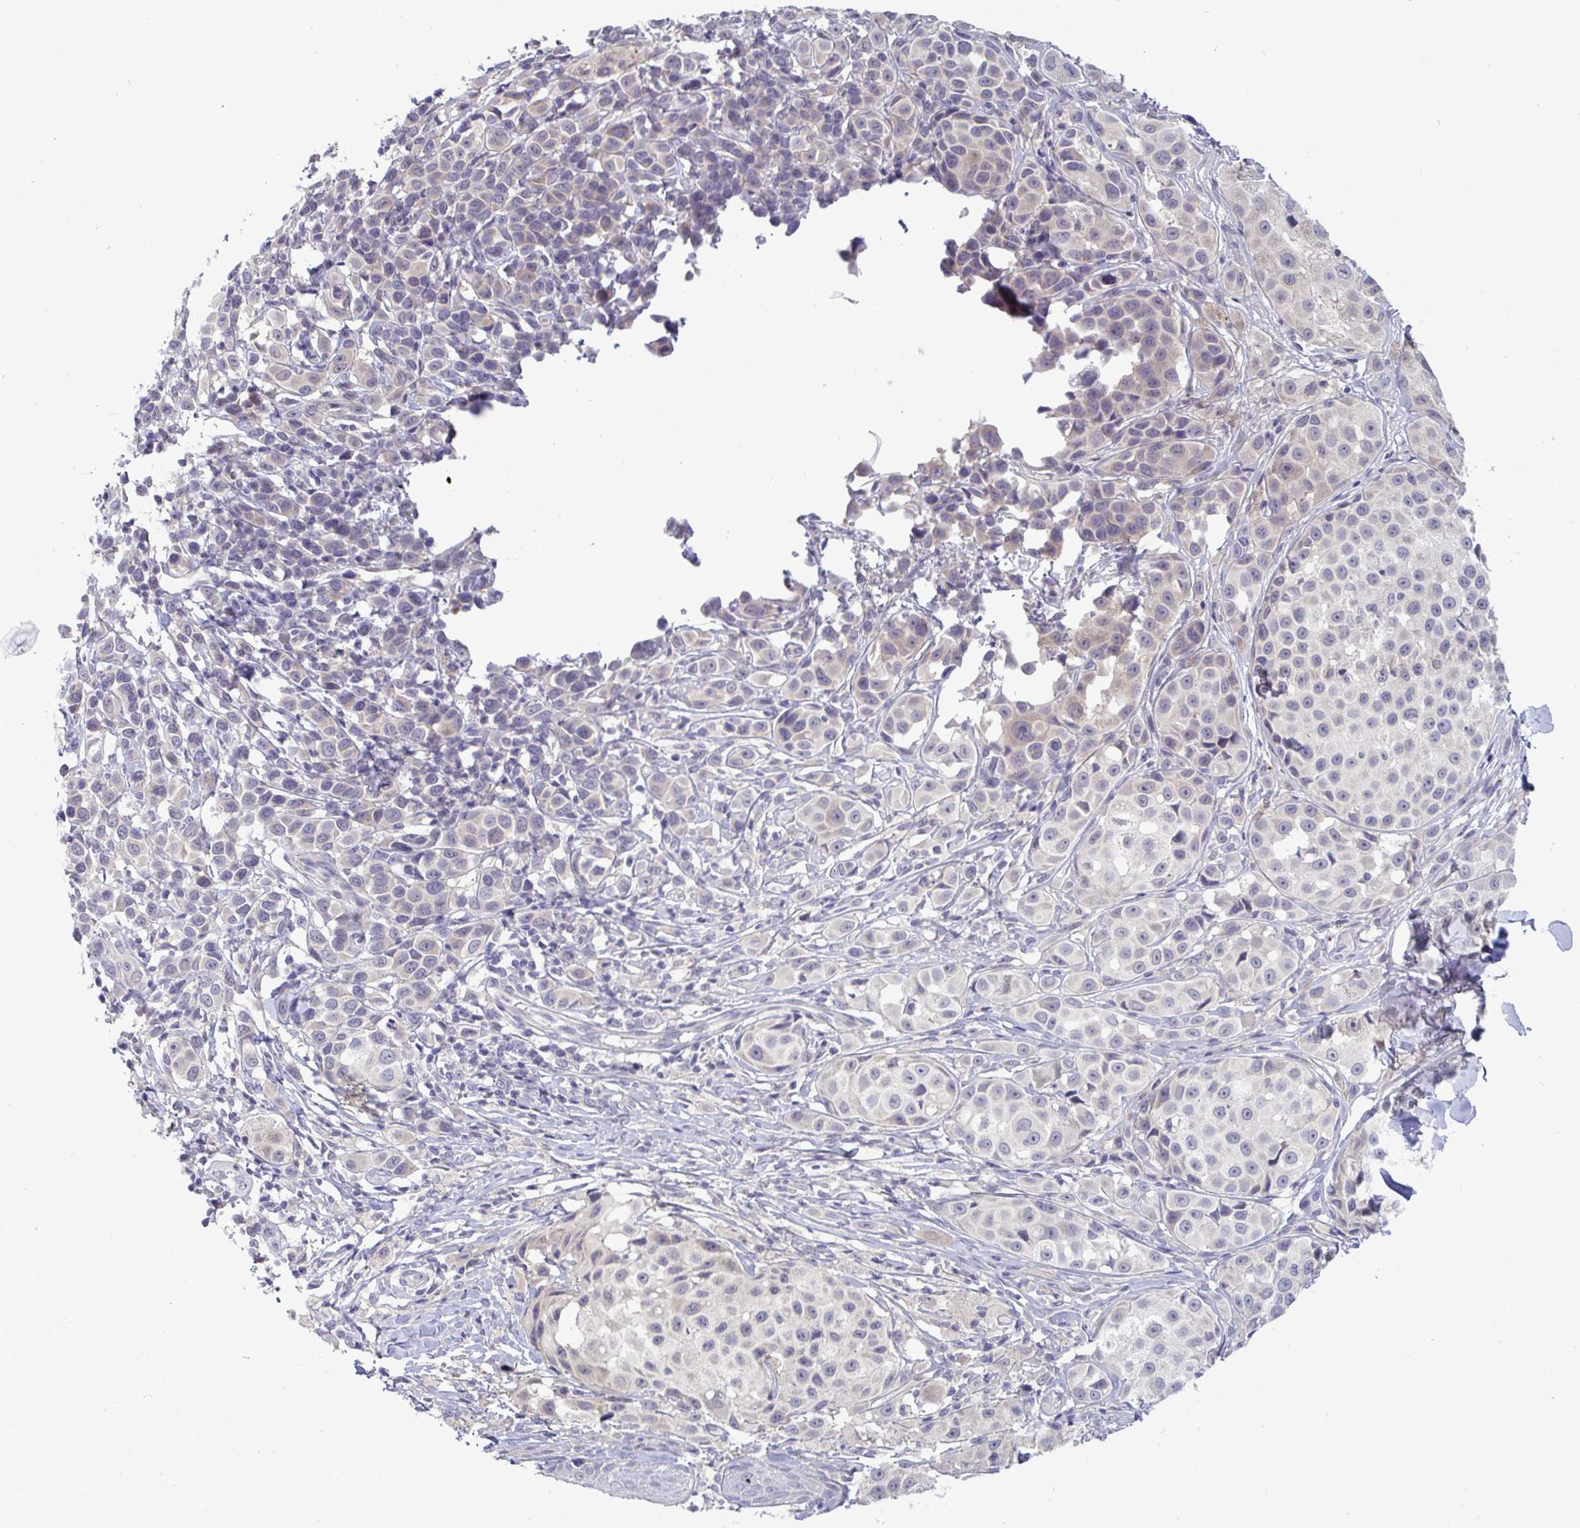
{"staining": {"intensity": "negative", "quantity": "none", "location": "none"}, "tissue": "melanoma", "cell_type": "Tumor cells", "image_type": "cancer", "snomed": [{"axis": "morphology", "description": "Malignant melanoma, NOS"}, {"axis": "topography", "description": "Skin"}], "caption": "High power microscopy photomicrograph of an IHC photomicrograph of malignant melanoma, revealing no significant positivity in tumor cells.", "gene": "TMEM41A", "patient": {"sex": "male", "age": 39}}